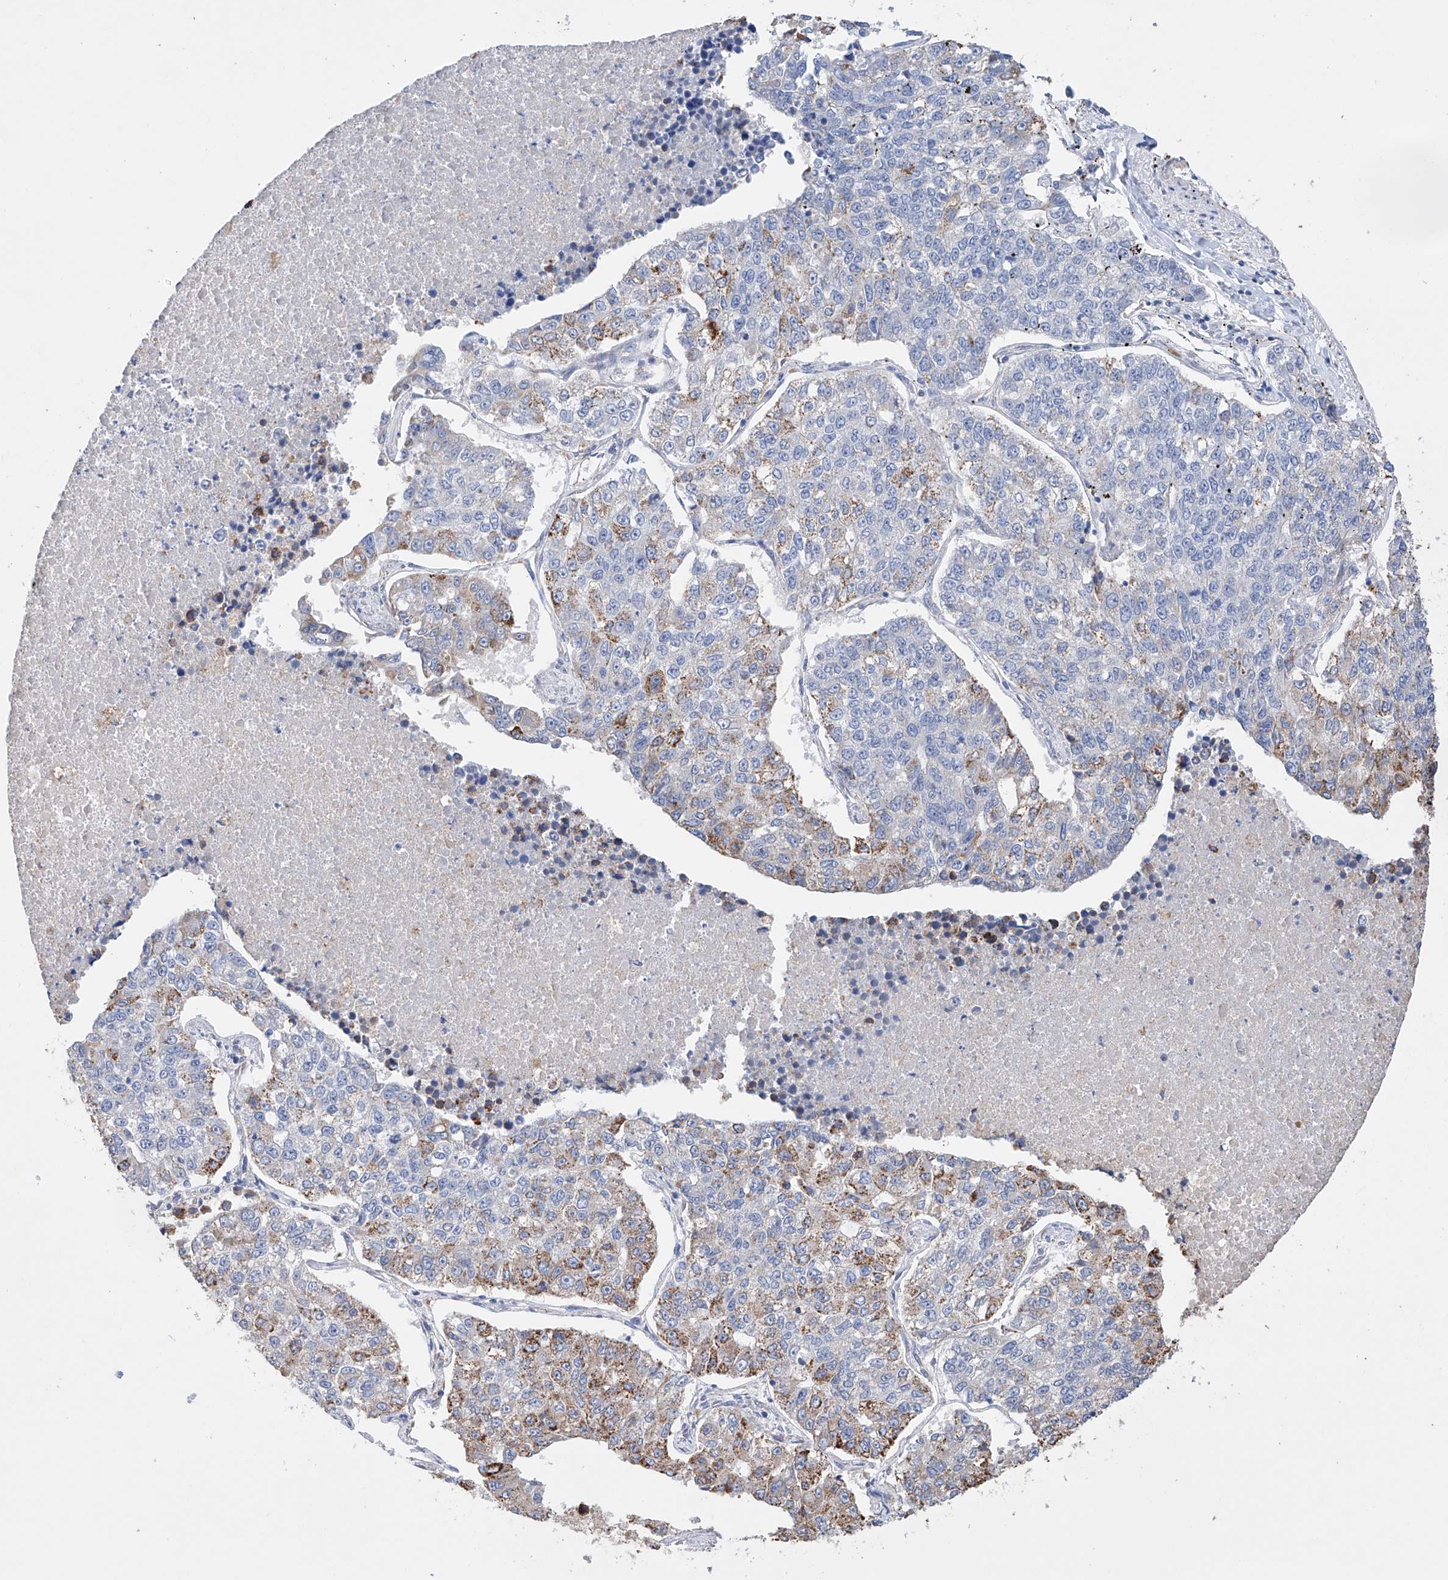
{"staining": {"intensity": "moderate", "quantity": "<25%", "location": "cytoplasmic/membranous"}, "tissue": "lung cancer", "cell_type": "Tumor cells", "image_type": "cancer", "snomed": [{"axis": "morphology", "description": "Adenocarcinoma, NOS"}, {"axis": "topography", "description": "Lung"}], "caption": "This is a histology image of immunohistochemistry staining of lung cancer, which shows moderate positivity in the cytoplasmic/membranous of tumor cells.", "gene": "AFG1L", "patient": {"sex": "male", "age": 49}}